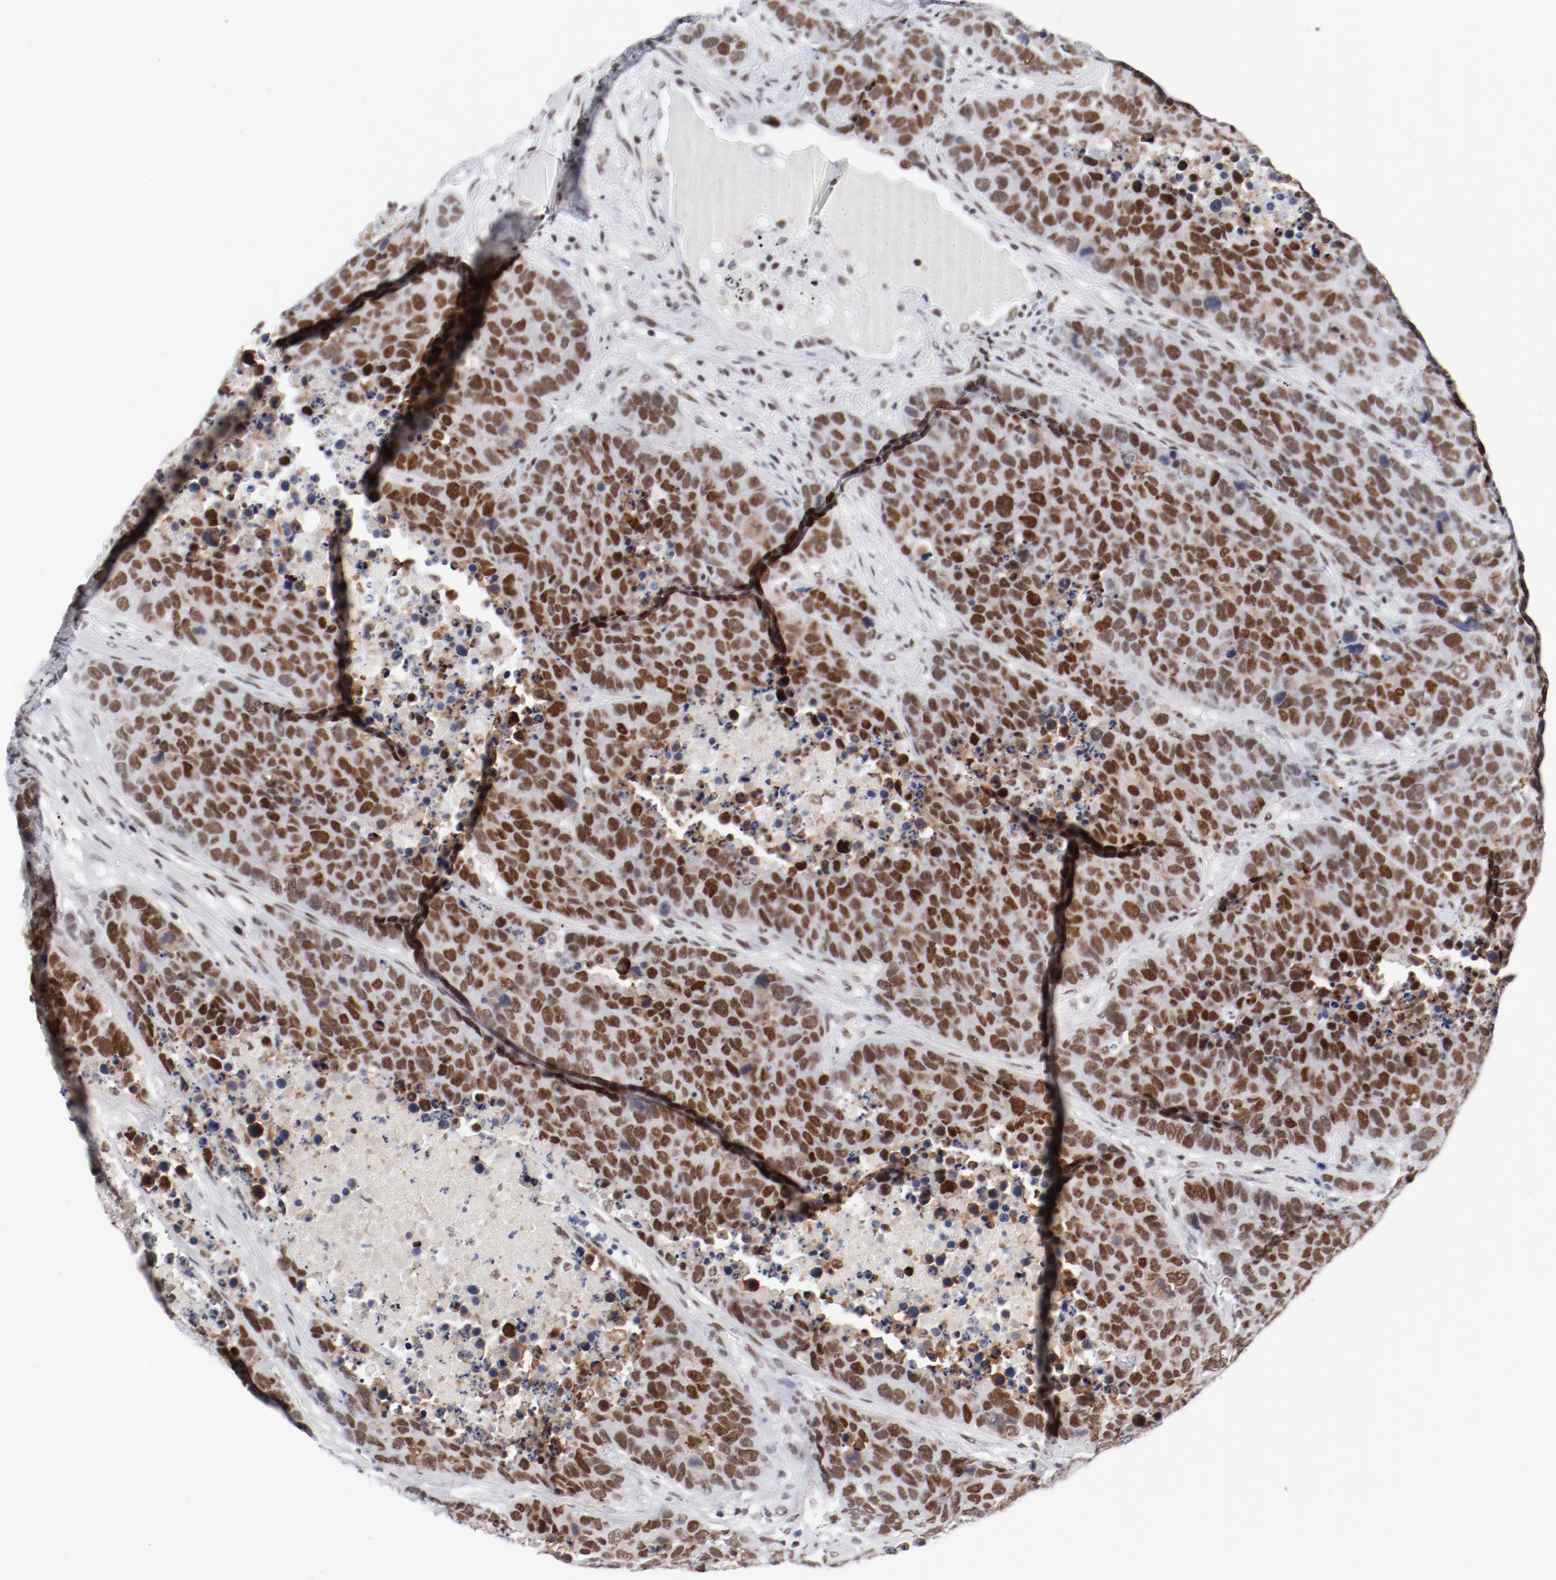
{"staining": {"intensity": "moderate", "quantity": ">75%", "location": "nuclear"}, "tissue": "carcinoid", "cell_type": "Tumor cells", "image_type": "cancer", "snomed": [{"axis": "morphology", "description": "Carcinoid, malignant, NOS"}, {"axis": "topography", "description": "Lung"}], "caption": "Tumor cells demonstrate medium levels of moderate nuclear expression in approximately >75% of cells in carcinoid.", "gene": "ATF2", "patient": {"sex": "male", "age": 60}}